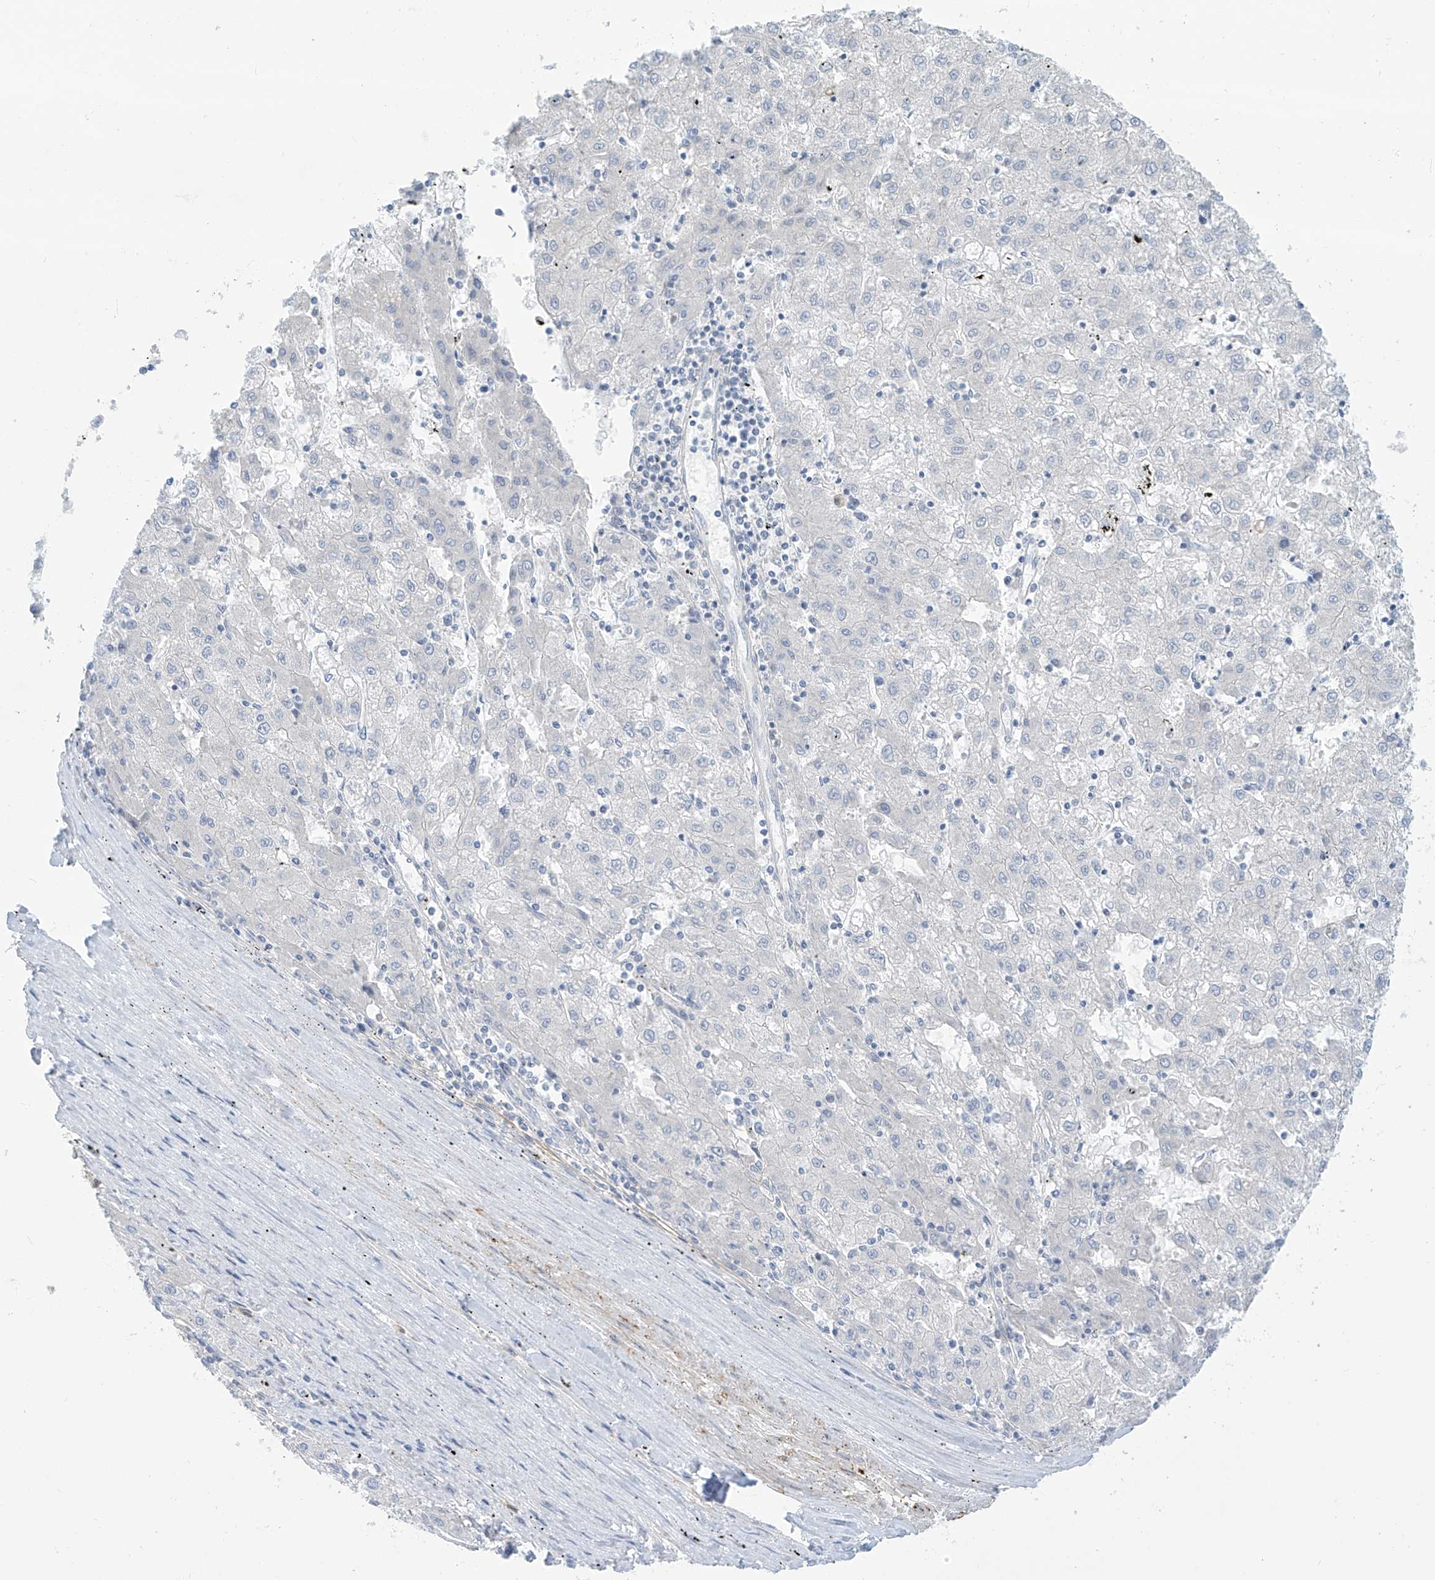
{"staining": {"intensity": "negative", "quantity": "none", "location": "none"}, "tissue": "liver cancer", "cell_type": "Tumor cells", "image_type": "cancer", "snomed": [{"axis": "morphology", "description": "Carcinoma, Hepatocellular, NOS"}, {"axis": "topography", "description": "Liver"}], "caption": "Immunohistochemistry of human liver cancer displays no positivity in tumor cells.", "gene": "FABP2", "patient": {"sex": "male", "age": 72}}